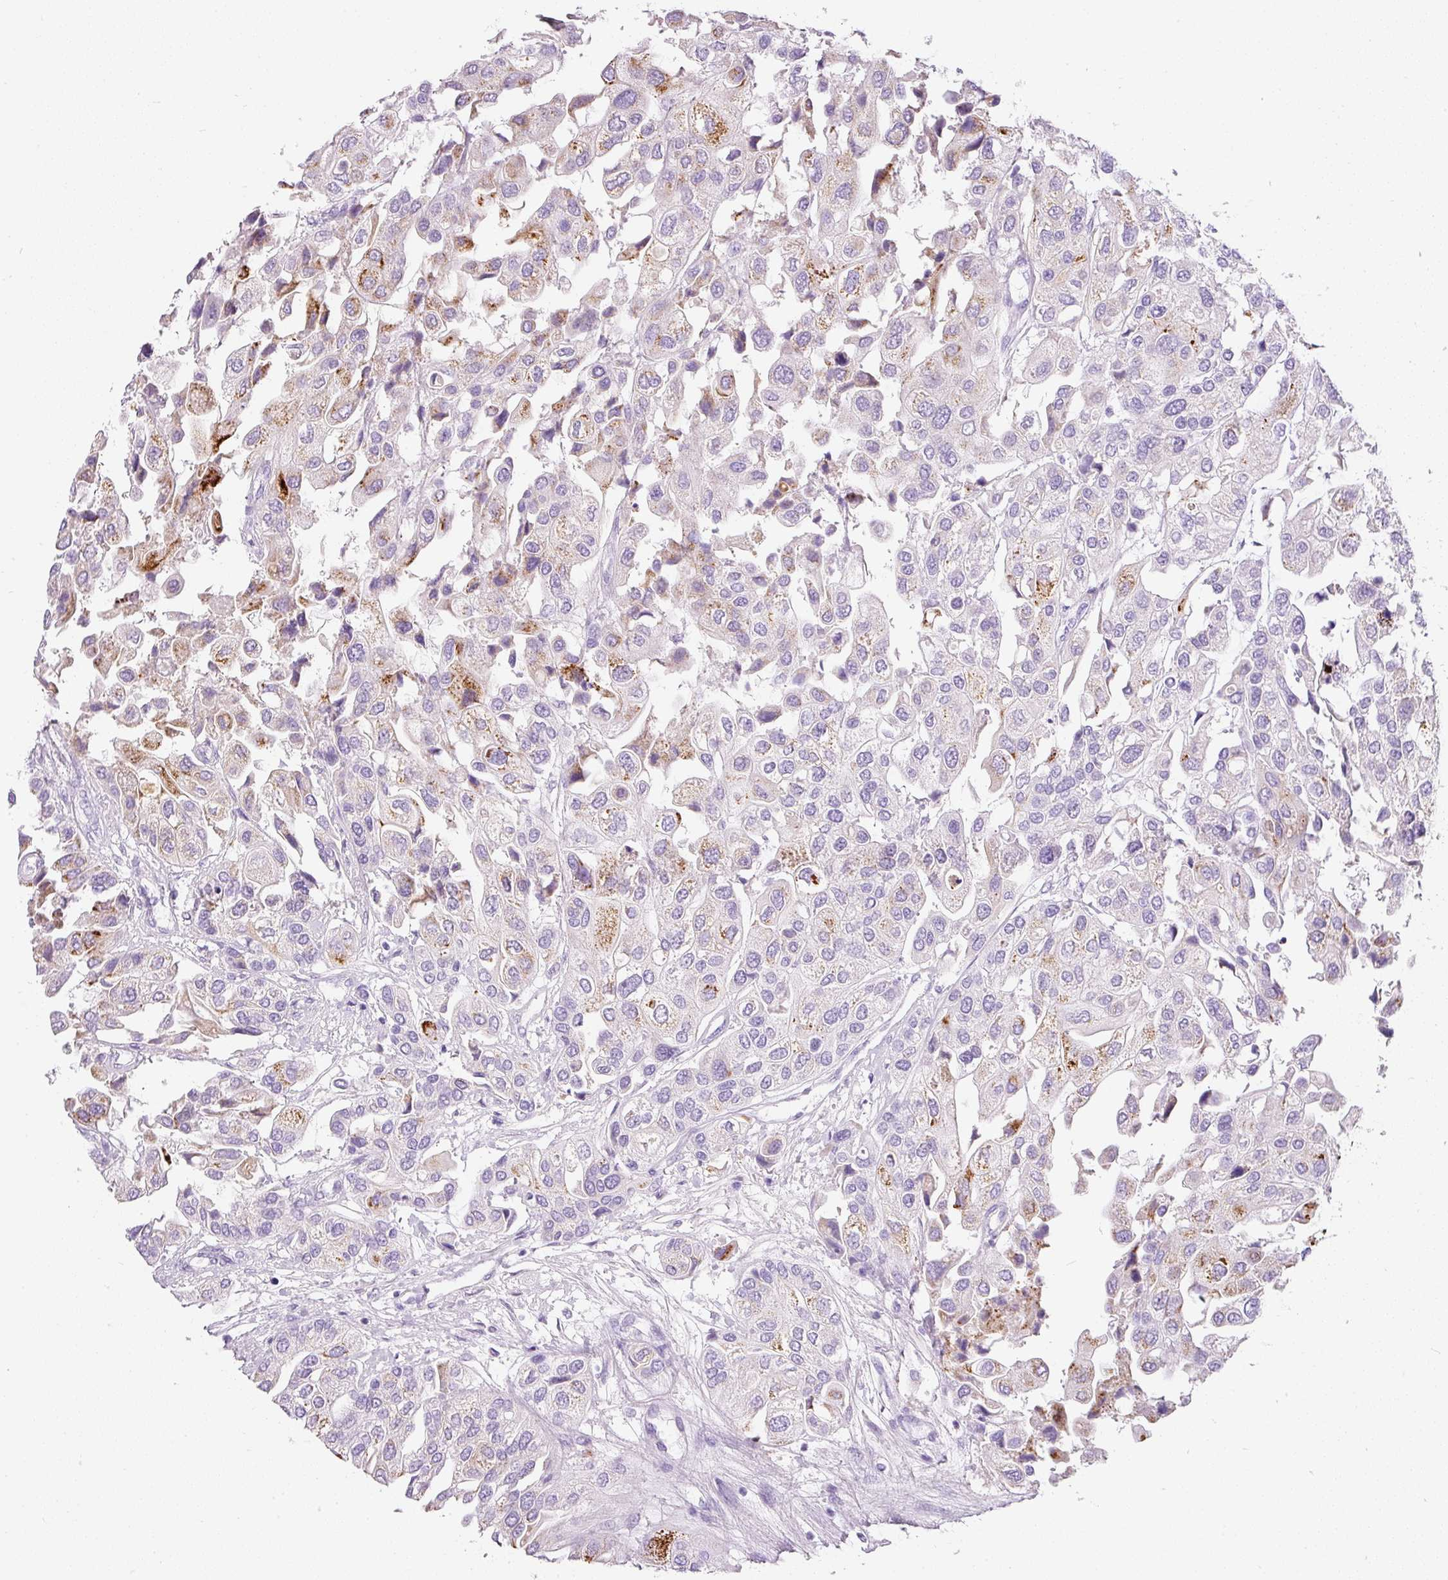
{"staining": {"intensity": "moderate", "quantity": "<25%", "location": "cytoplasmic/membranous"}, "tissue": "urothelial cancer", "cell_type": "Tumor cells", "image_type": "cancer", "snomed": [{"axis": "morphology", "description": "Urothelial carcinoma, High grade"}, {"axis": "topography", "description": "Urinary bladder"}], "caption": "Urothelial cancer was stained to show a protein in brown. There is low levels of moderate cytoplasmic/membranous expression in about <25% of tumor cells.", "gene": "DNM1", "patient": {"sex": "female", "age": 64}}